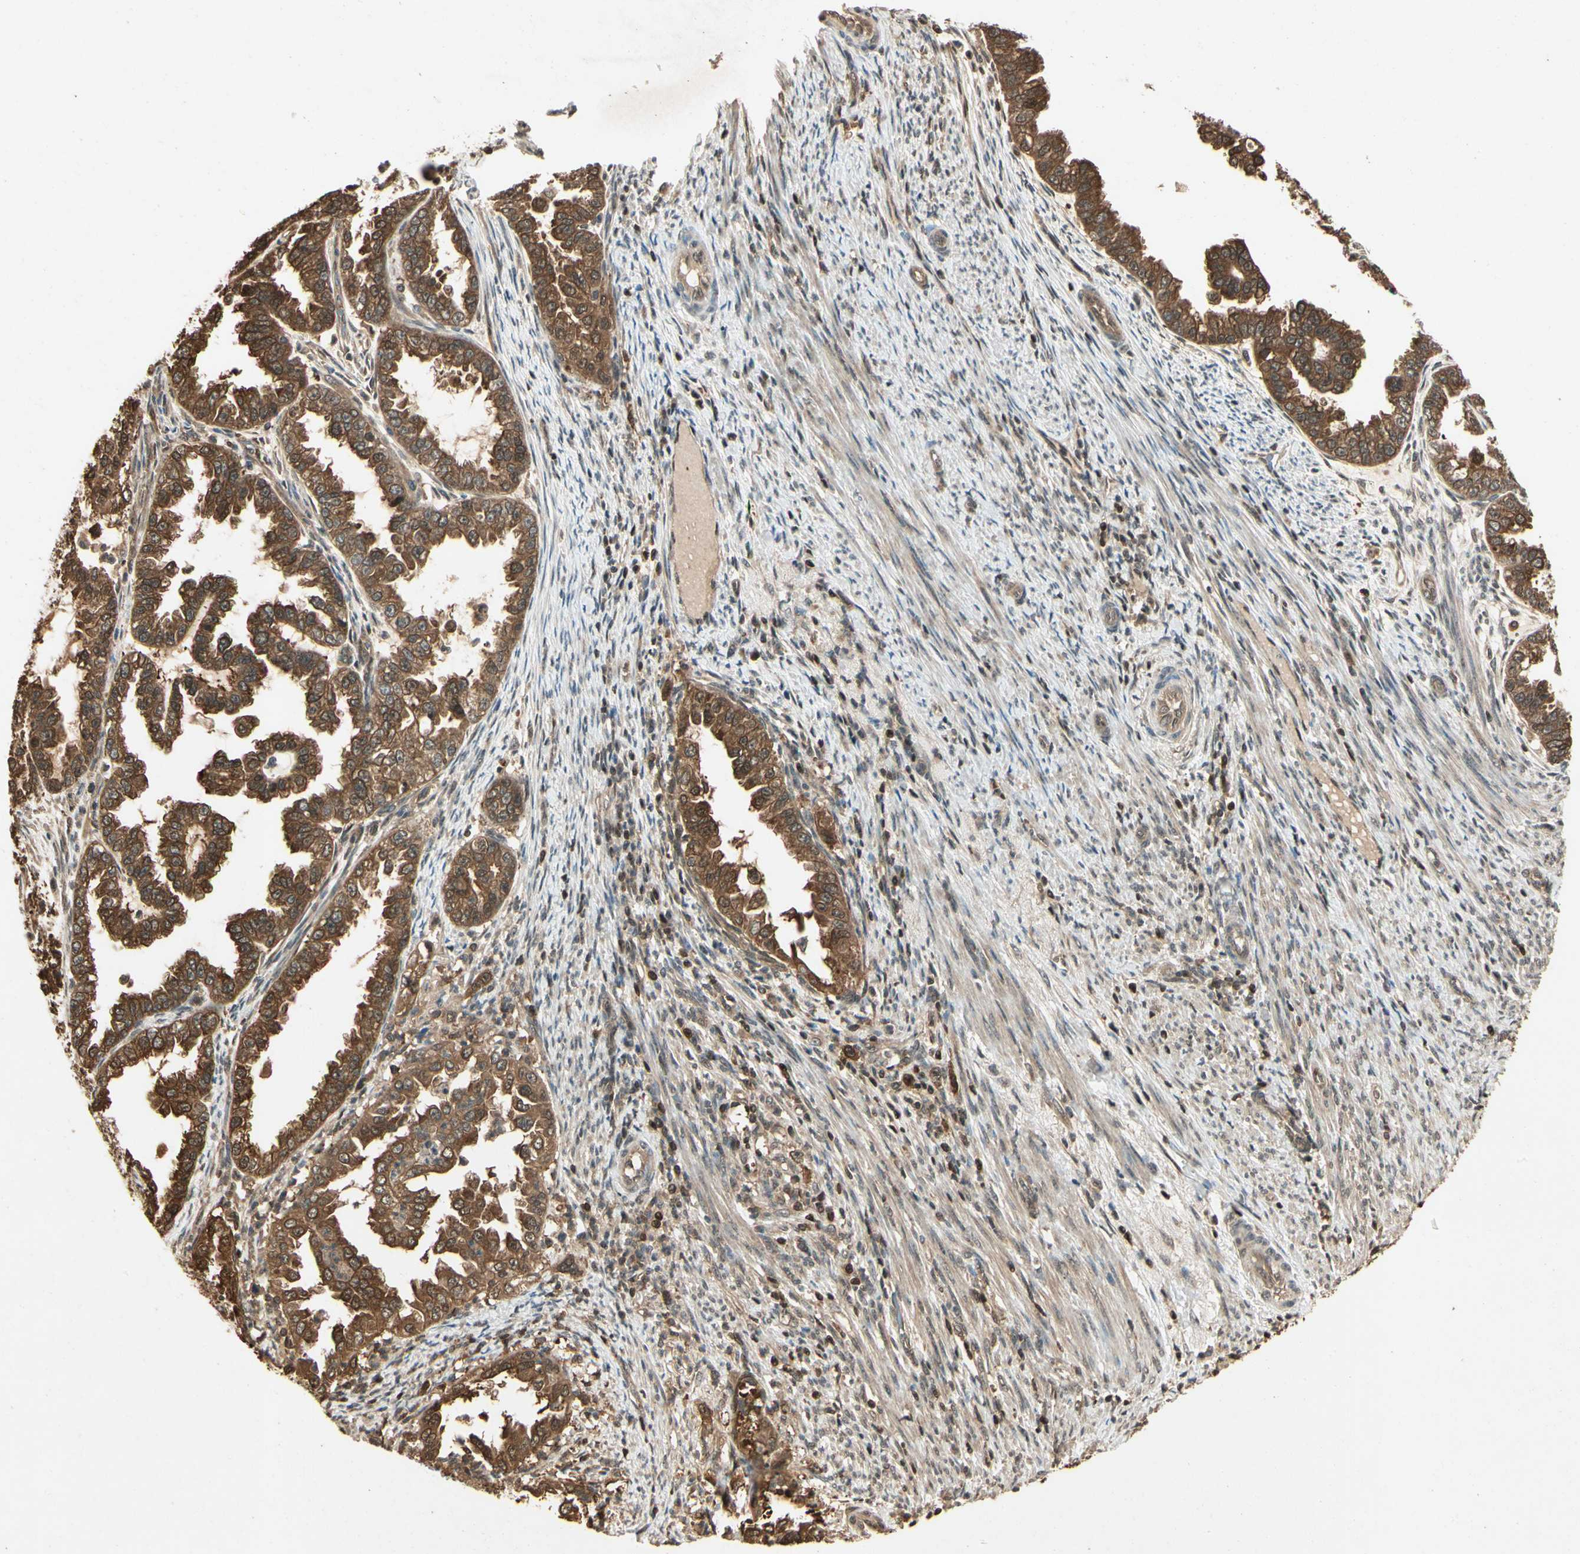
{"staining": {"intensity": "strong", "quantity": ">75%", "location": "cytoplasmic/membranous"}, "tissue": "endometrial cancer", "cell_type": "Tumor cells", "image_type": "cancer", "snomed": [{"axis": "morphology", "description": "Adenocarcinoma, NOS"}, {"axis": "topography", "description": "Endometrium"}], "caption": "Strong cytoplasmic/membranous staining for a protein is present in about >75% of tumor cells of endometrial cancer (adenocarcinoma) using immunohistochemistry (IHC).", "gene": "YWHAQ", "patient": {"sex": "female", "age": 85}}